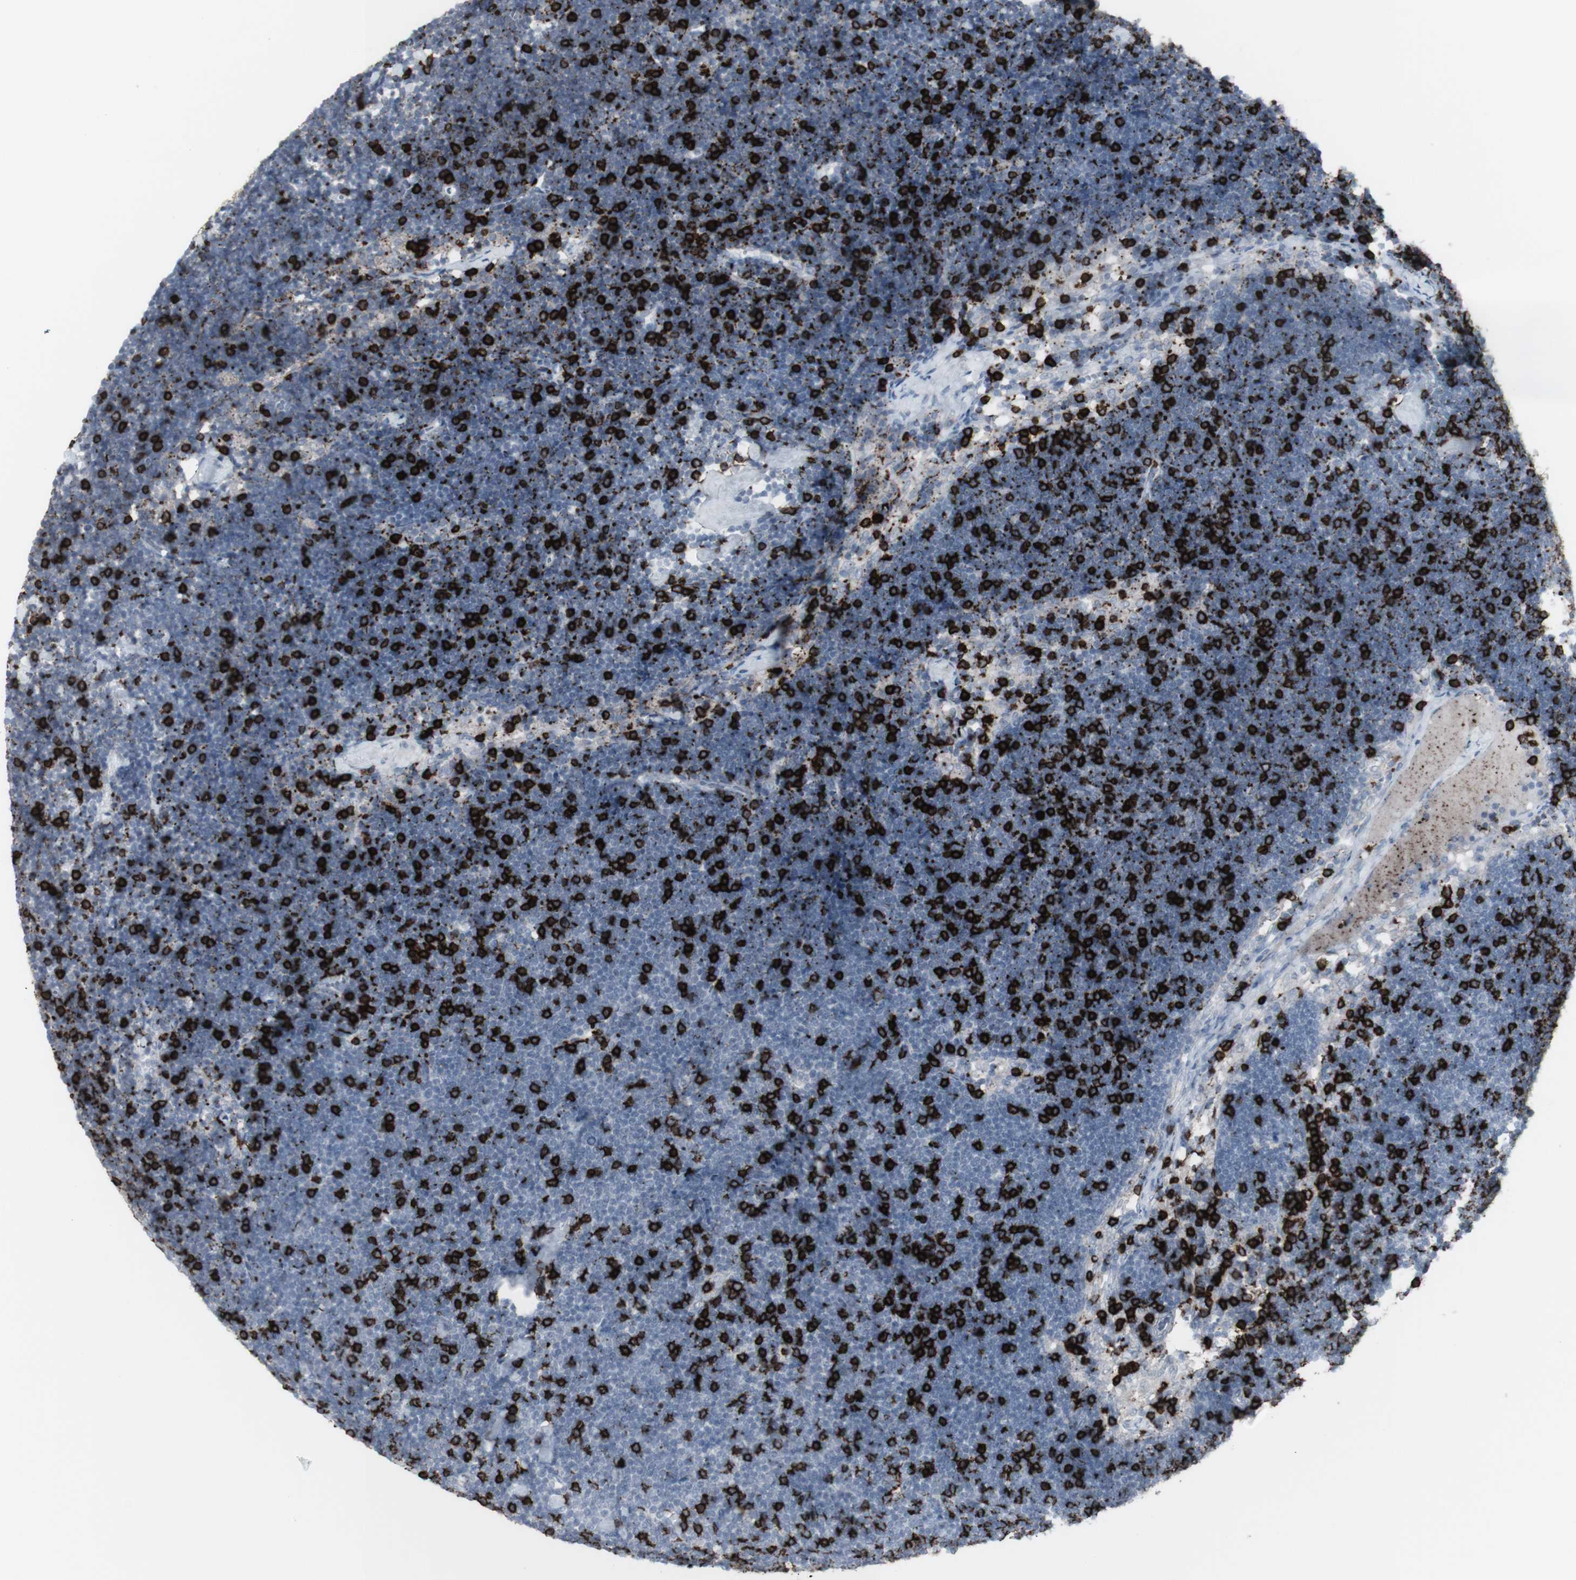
{"staining": {"intensity": "strong", "quantity": "25%-75%", "location": "cytoplasmic/membranous"}, "tissue": "lymph node", "cell_type": "Germinal center cells", "image_type": "normal", "snomed": [{"axis": "morphology", "description": "Normal tissue, NOS"}, {"axis": "topography", "description": "Lymph node"}], "caption": "Human lymph node stained for a protein (brown) shows strong cytoplasmic/membranous positive staining in about 25%-75% of germinal center cells.", "gene": "CD247", "patient": {"sex": "male", "age": 63}}